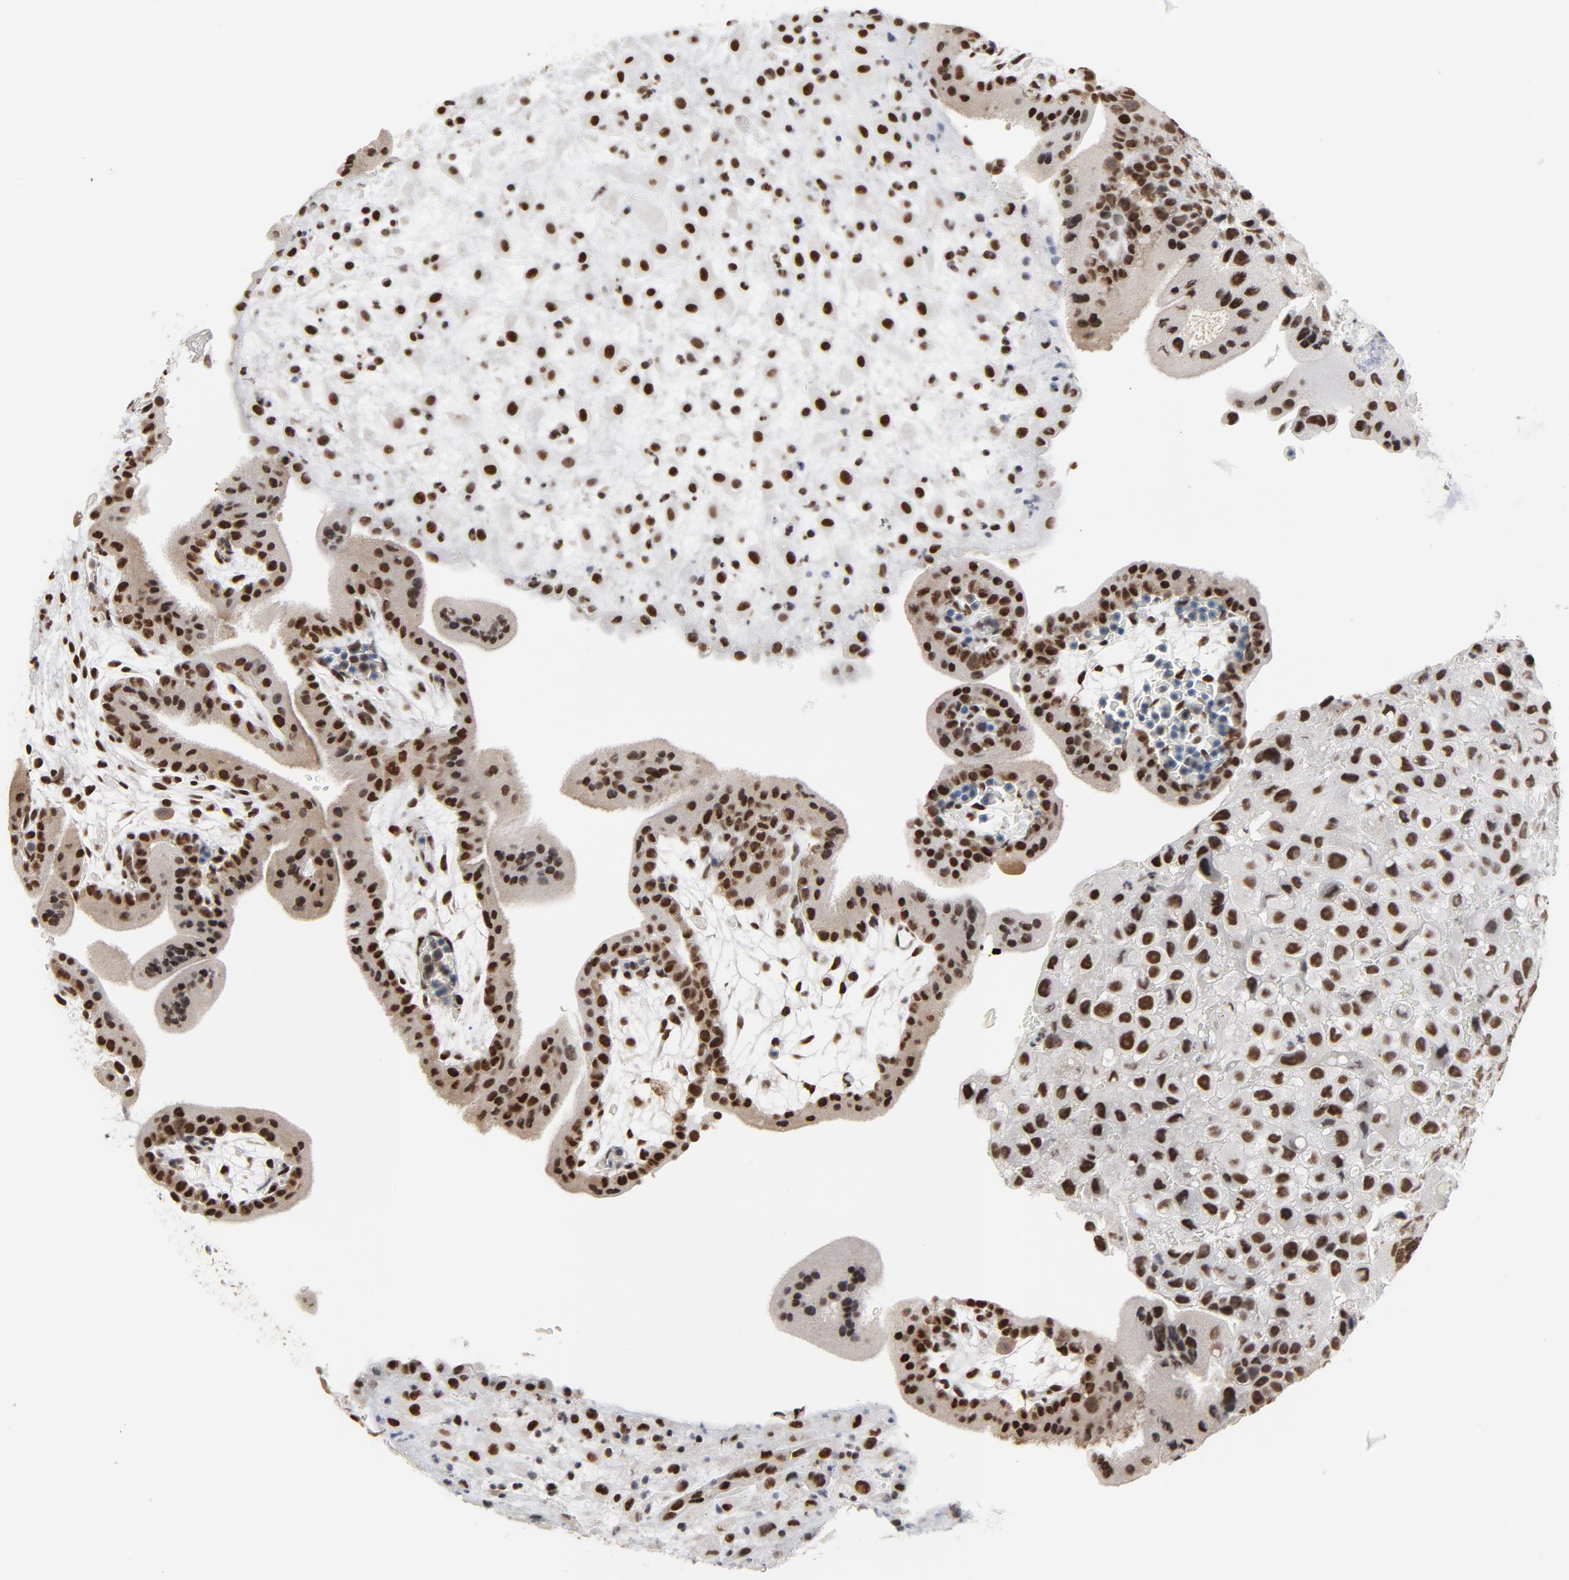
{"staining": {"intensity": "strong", "quantity": ">75%", "location": "nuclear"}, "tissue": "placenta", "cell_type": "Decidual cells", "image_type": "normal", "snomed": [{"axis": "morphology", "description": "Normal tissue, NOS"}, {"axis": "topography", "description": "Placenta"}], "caption": "This image demonstrates IHC staining of normal human placenta, with high strong nuclear positivity in about >75% of decidual cells.", "gene": "MRE11", "patient": {"sex": "female", "age": 35}}